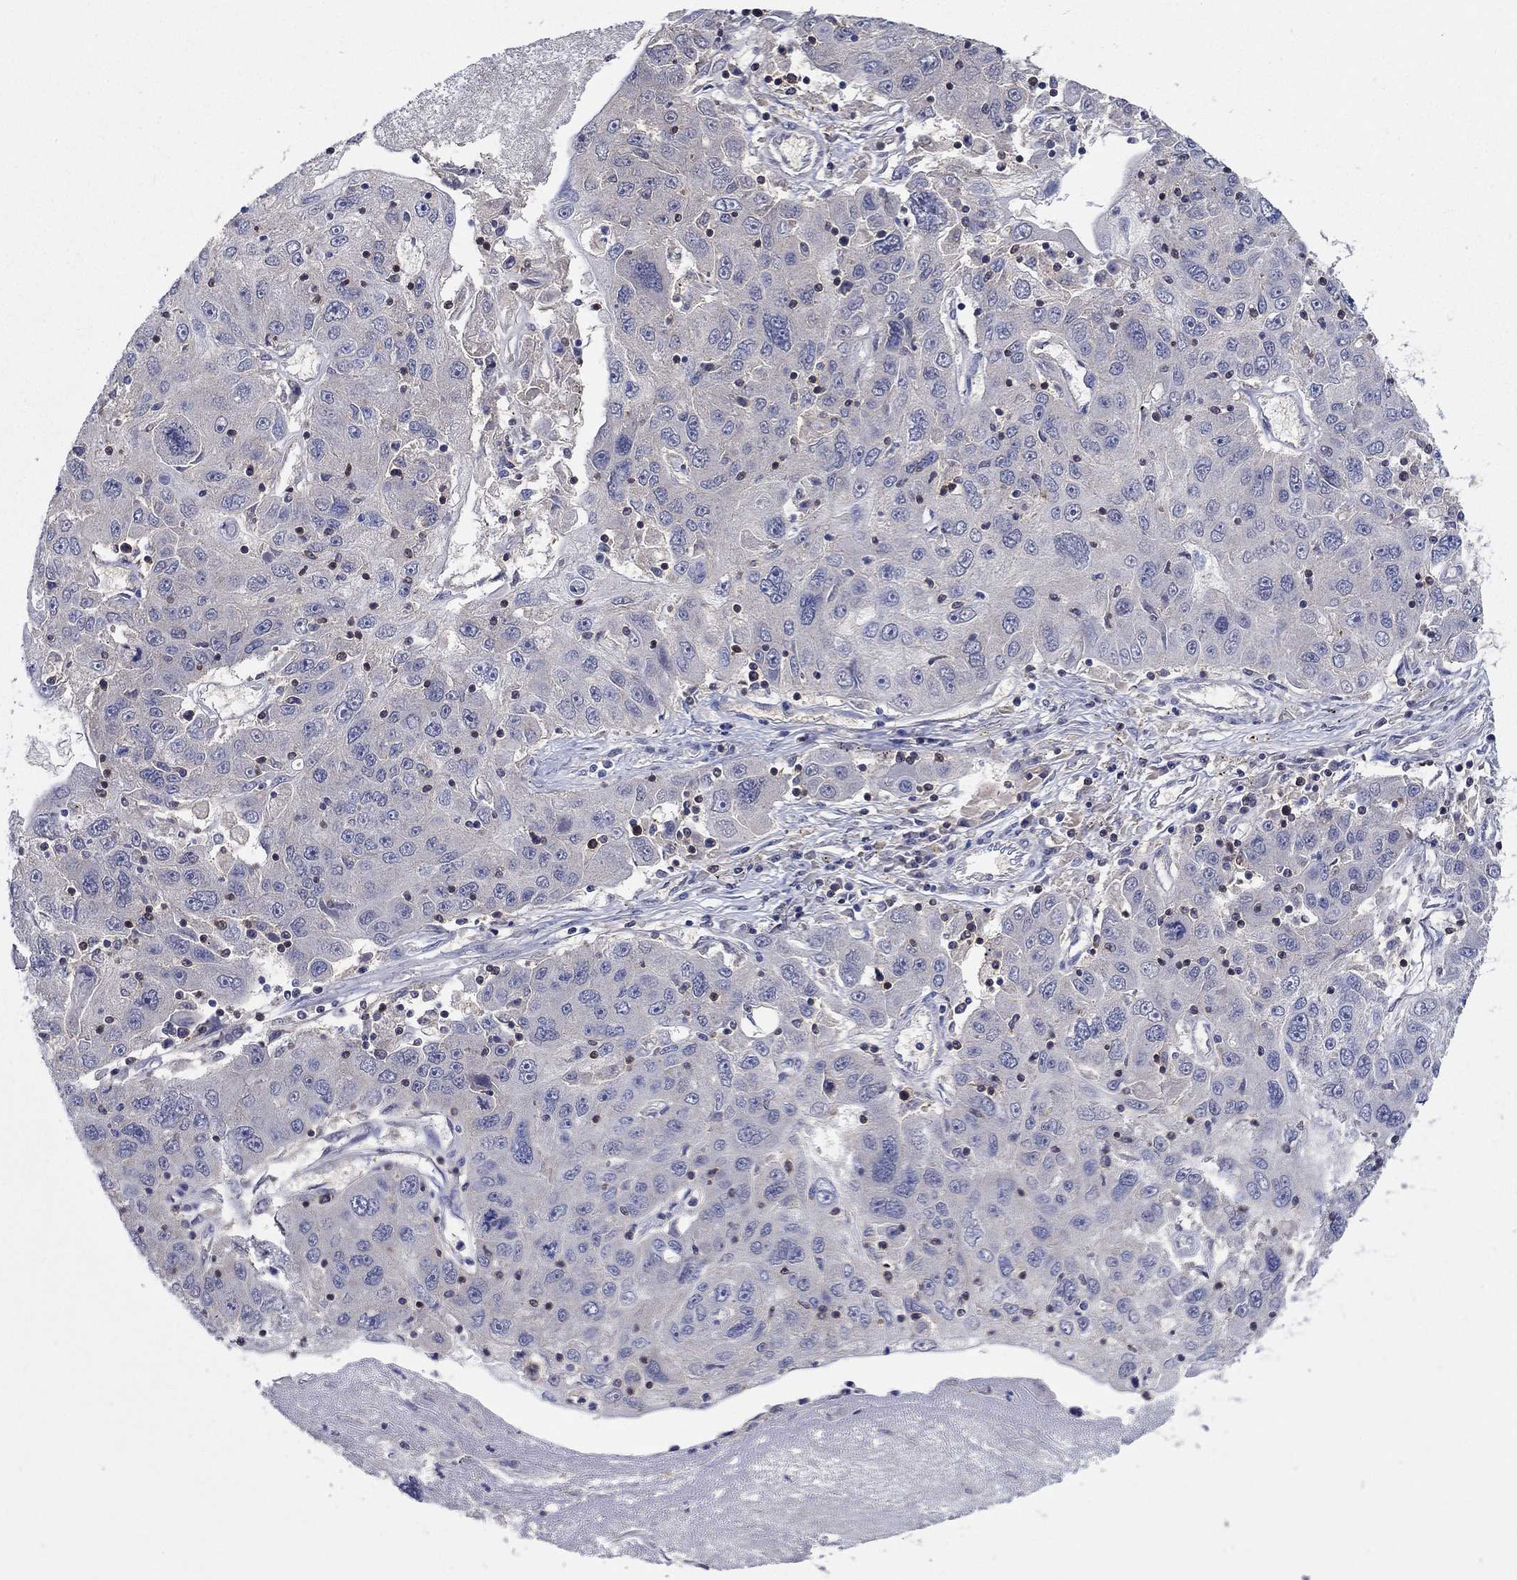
{"staining": {"intensity": "negative", "quantity": "none", "location": "none"}, "tissue": "stomach cancer", "cell_type": "Tumor cells", "image_type": "cancer", "snomed": [{"axis": "morphology", "description": "Adenocarcinoma, NOS"}, {"axis": "topography", "description": "Stomach"}], "caption": "Immunohistochemistry of human stomach cancer (adenocarcinoma) reveals no expression in tumor cells.", "gene": "AGFG2", "patient": {"sex": "male", "age": 56}}